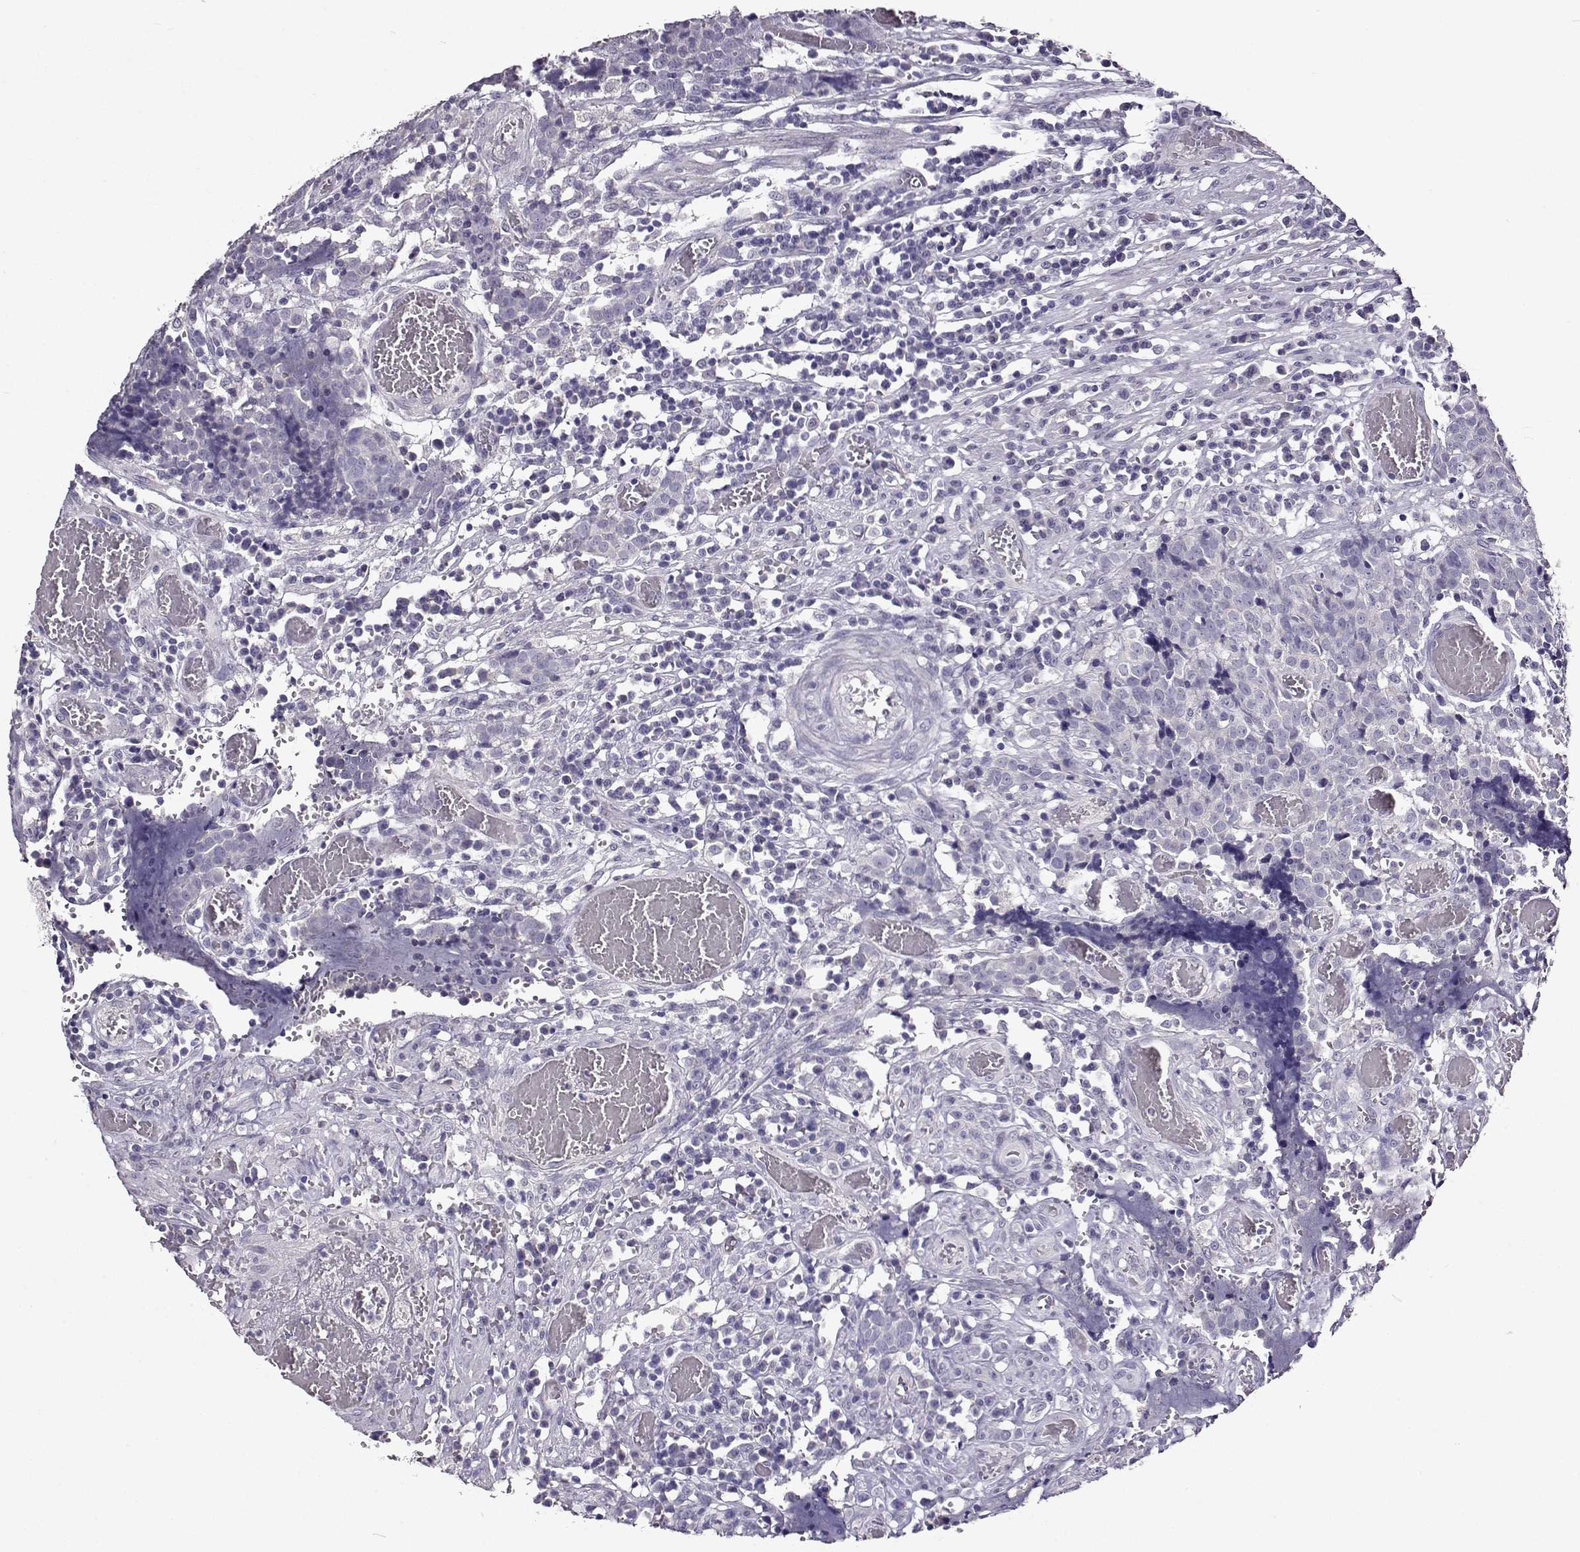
{"staining": {"intensity": "negative", "quantity": "none", "location": "none"}, "tissue": "prostate cancer", "cell_type": "Tumor cells", "image_type": "cancer", "snomed": [{"axis": "morphology", "description": "Adenocarcinoma, High grade"}, {"axis": "topography", "description": "Prostate and seminal vesicle, NOS"}], "caption": "IHC of prostate cancer (high-grade adenocarcinoma) exhibits no positivity in tumor cells. Brightfield microscopy of immunohistochemistry (IHC) stained with DAB (brown) and hematoxylin (blue), captured at high magnification.", "gene": "PAEP", "patient": {"sex": "male", "age": 60}}